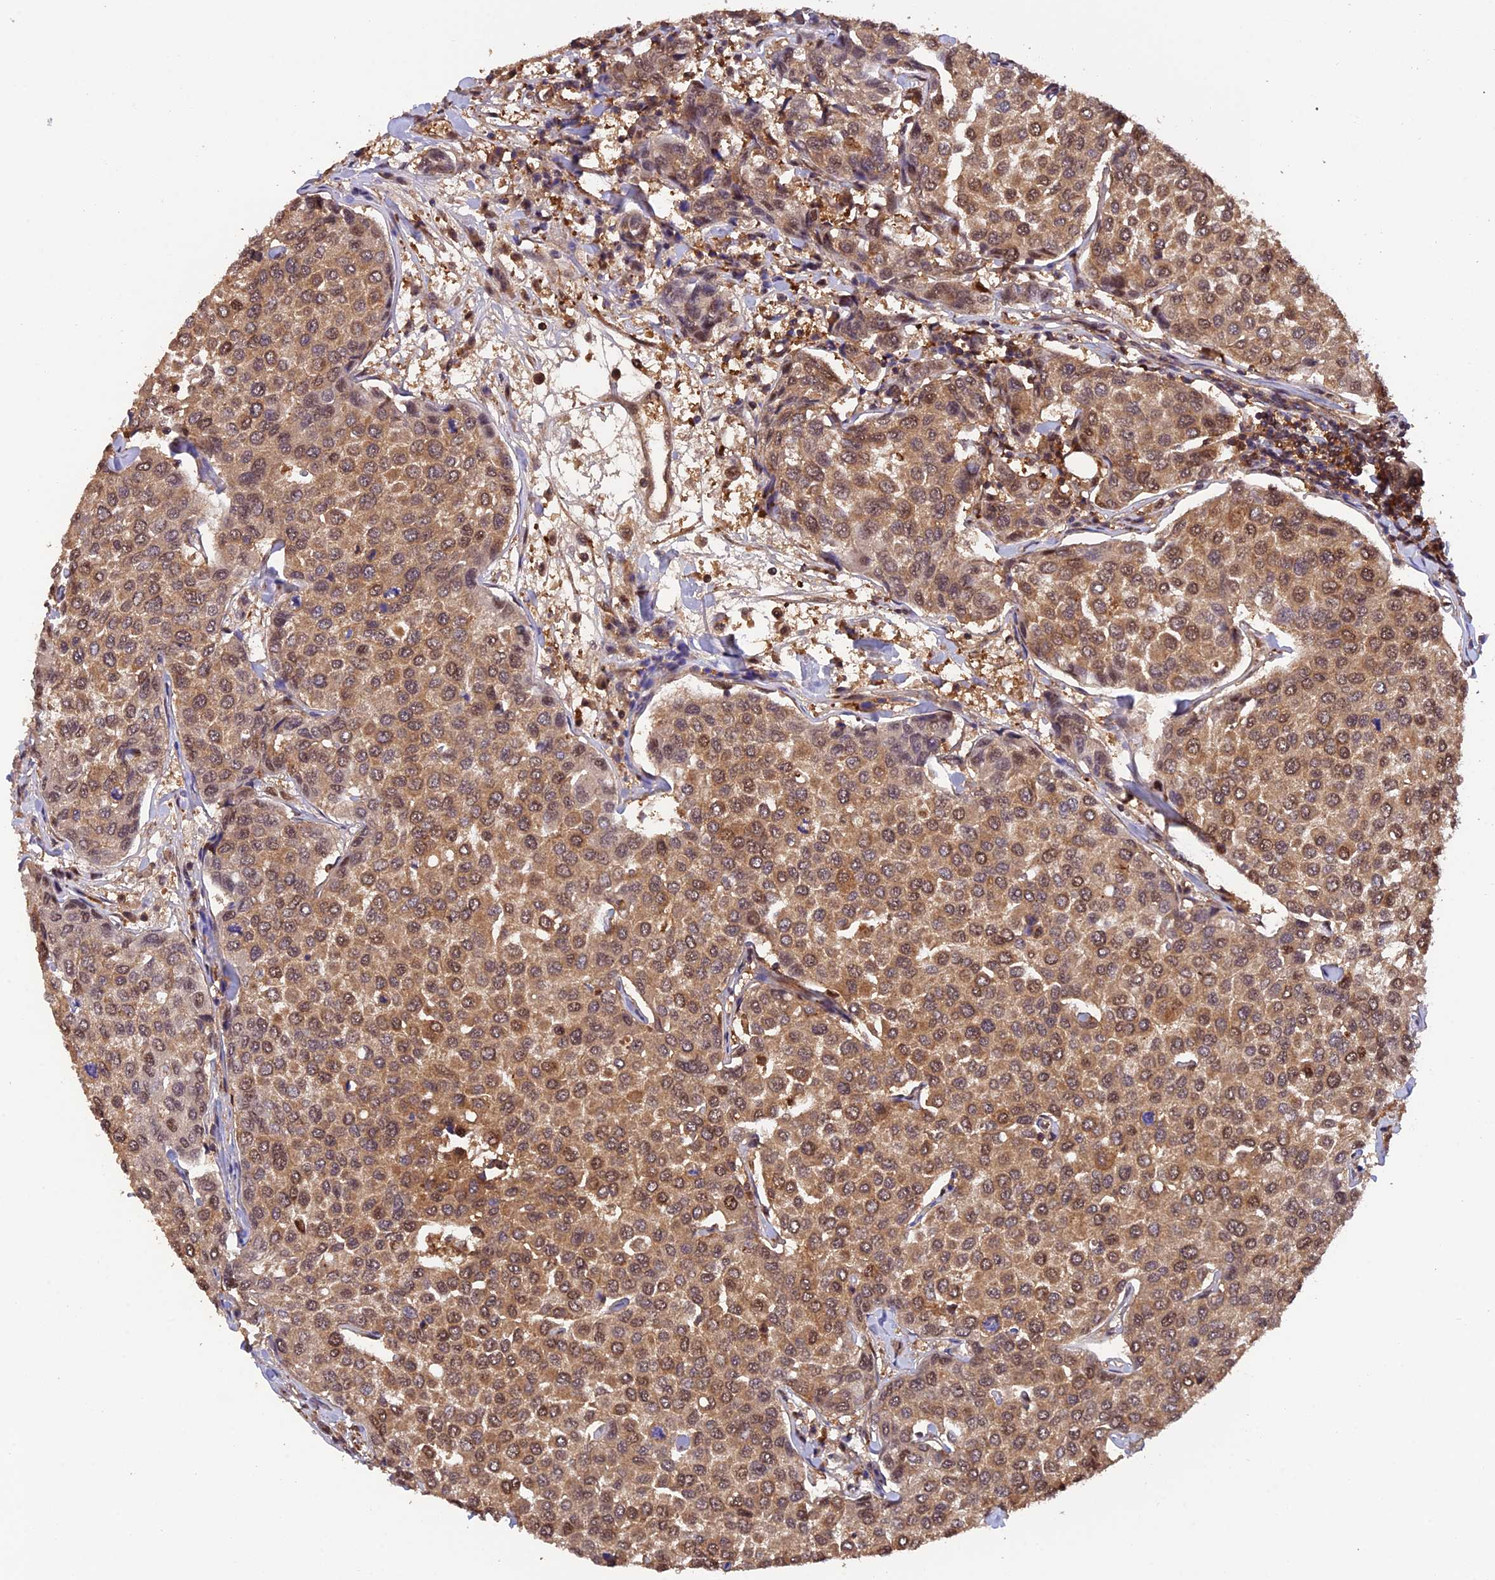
{"staining": {"intensity": "moderate", "quantity": ">75%", "location": "cytoplasmic/membranous,nuclear"}, "tissue": "breast cancer", "cell_type": "Tumor cells", "image_type": "cancer", "snomed": [{"axis": "morphology", "description": "Duct carcinoma"}, {"axis": "topography", "description": "Breast"}], "caption": "This is a histology image of immunohistochemistry staining of invasive ductal carcinoma (breast), which shows moderate positivity in the cytoplasmic/membranous and nuclear of tumor cells.", "gene": "PSMB3", "patient": {"sex": "female", "age": 55}}